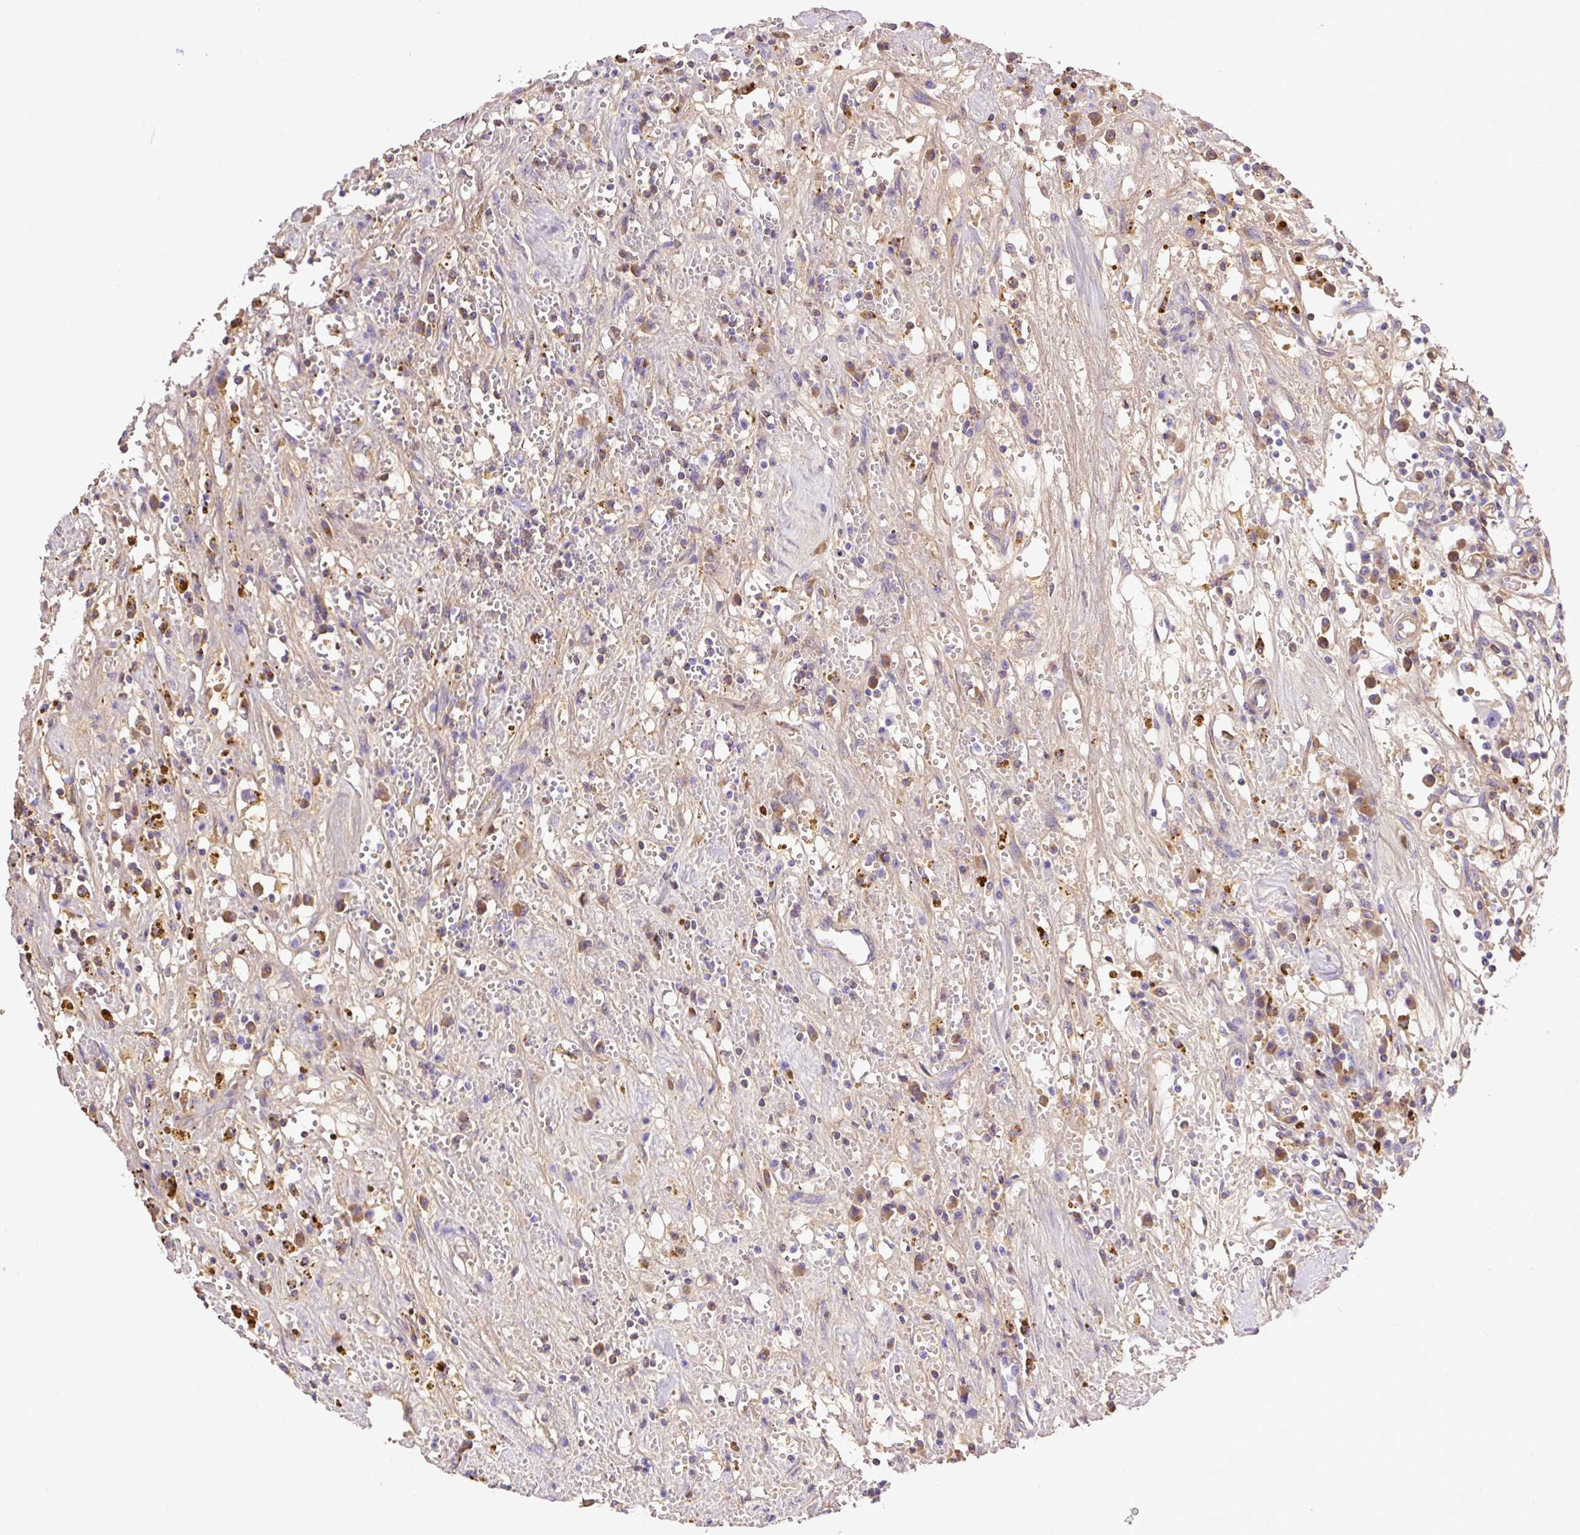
{"staining": {"intensity": "weak", "quantity": "<25%", "location": "cytoplasmic/membranous"}, "tissue": "renal cancer", "cell_type": "Tumor cells", "image_type": "cancer", "snomed": [{"axis": "morphology", "description": "Adenocarcinoma, NOS"}, {"axis": "topography", "description": "Kidney"}], "caption": "DAB (3,3'-diaminobenzidine) immunohistochemical staining of human renal adenocarcinoma reveals no significant expression in tumor cells.", "gene": "CLEC3B", "patient": {"sex": "male", "age": 56}}